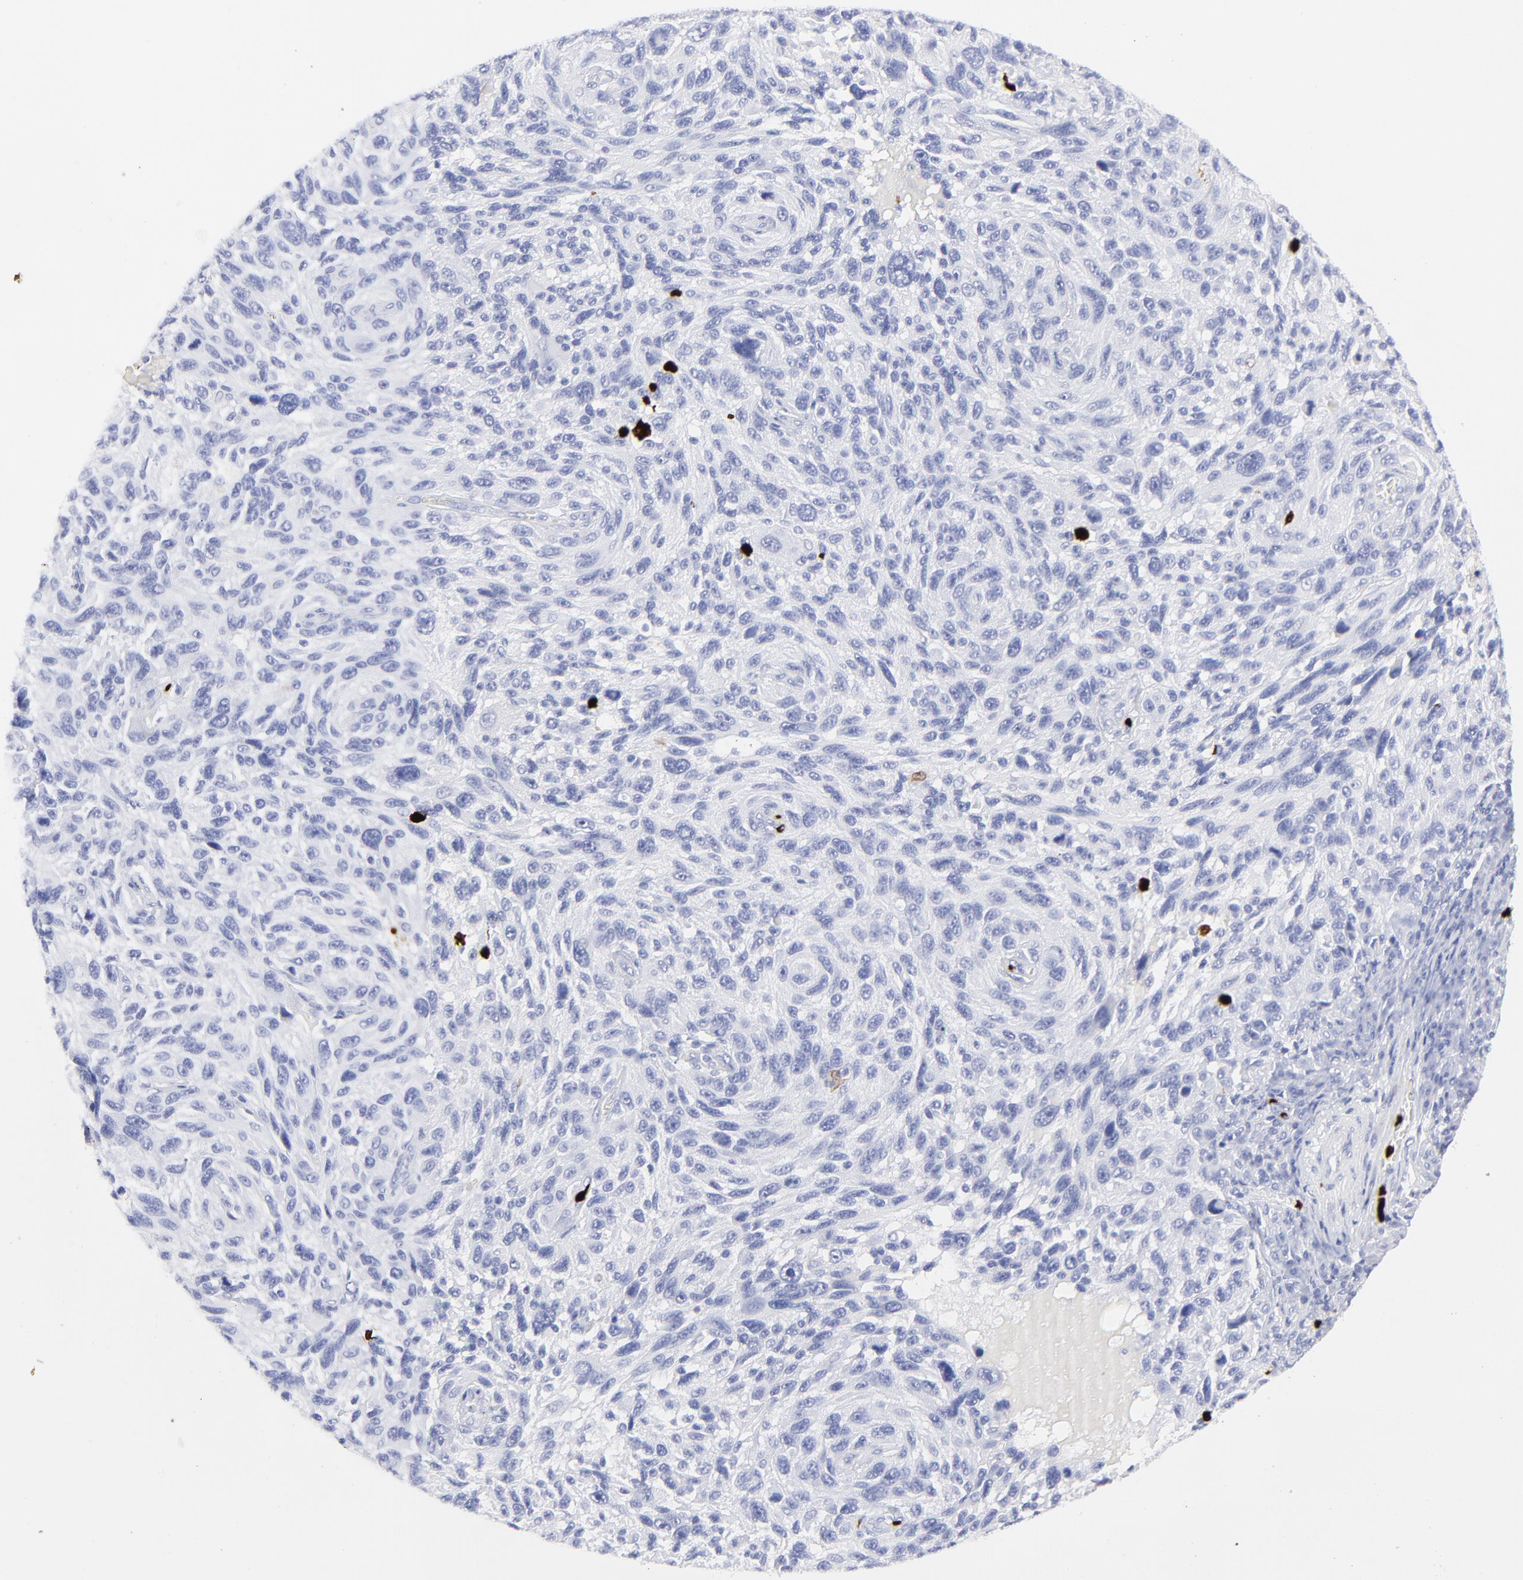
{"staining": {"intensity": "negative", "quantity": "none", "location": "none"}, "tissue": "melanoma", "cell_type": "Tumor cells", "image_type": "cancer", "snomed": [{"axis": "morphology", "description": "Malignant melanoma, NOS"}, {"axis": "topography", "description": "Skin"}], "caption": "Immunohistochemistry (IHC) of malignant melanoma shows no expression in tumor cells. Nuclei are stained in blue.", "gene": "S100A12", "patient": {"sex": "male", "age": 53}}